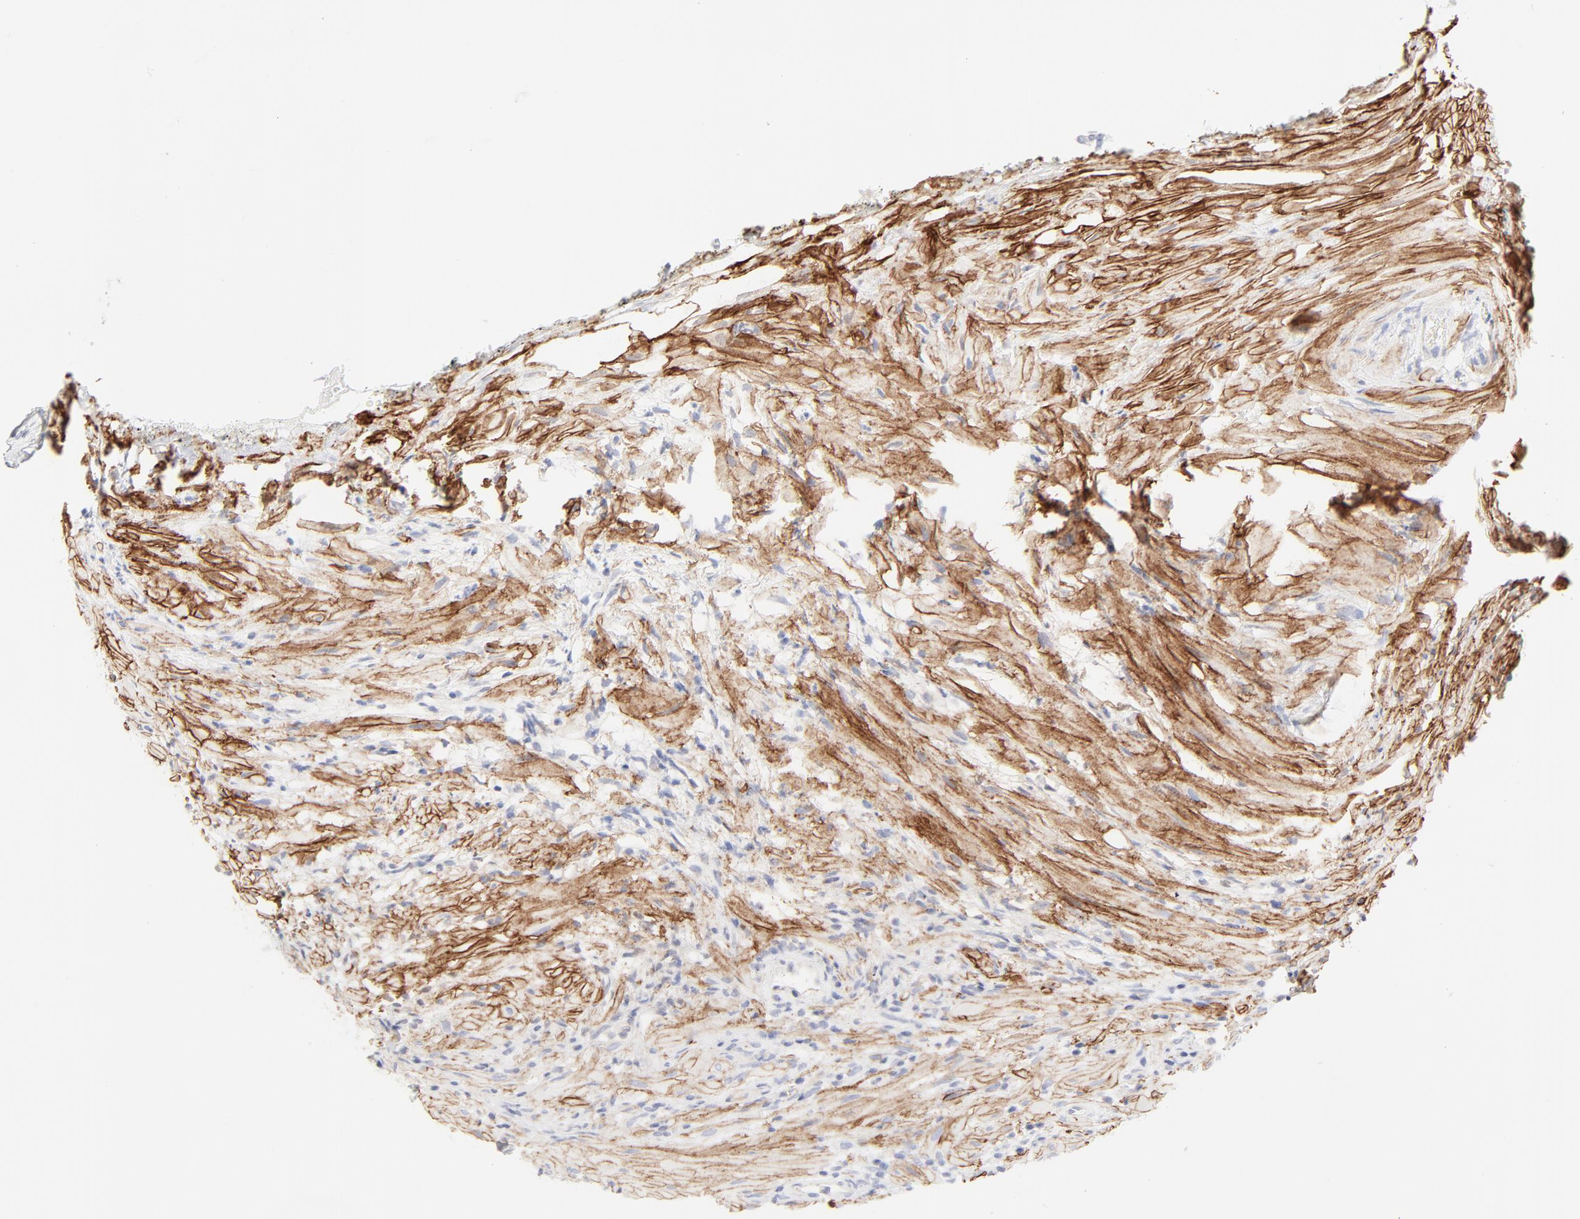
{"staining": {"intensity": "negative", "quantity": "none", "location": "none"}, "tissue": "prostate", "cell_type": "Glandular cells", "image_type": "normal", "snomed": [{"axis": "morphology", "description": "Normal tissue, NOS"}, {"axis": "topography", "description": "Prostate"}], "caption": "Immunohistochemistry of benign prostate displays no expression in glandular cells. The staining is performed using DAB brown chromogen with nuclei counter-stained in using hematoxylin.", "gene": "ITGA5", "patient": {"sex": "male", "age": 76}}